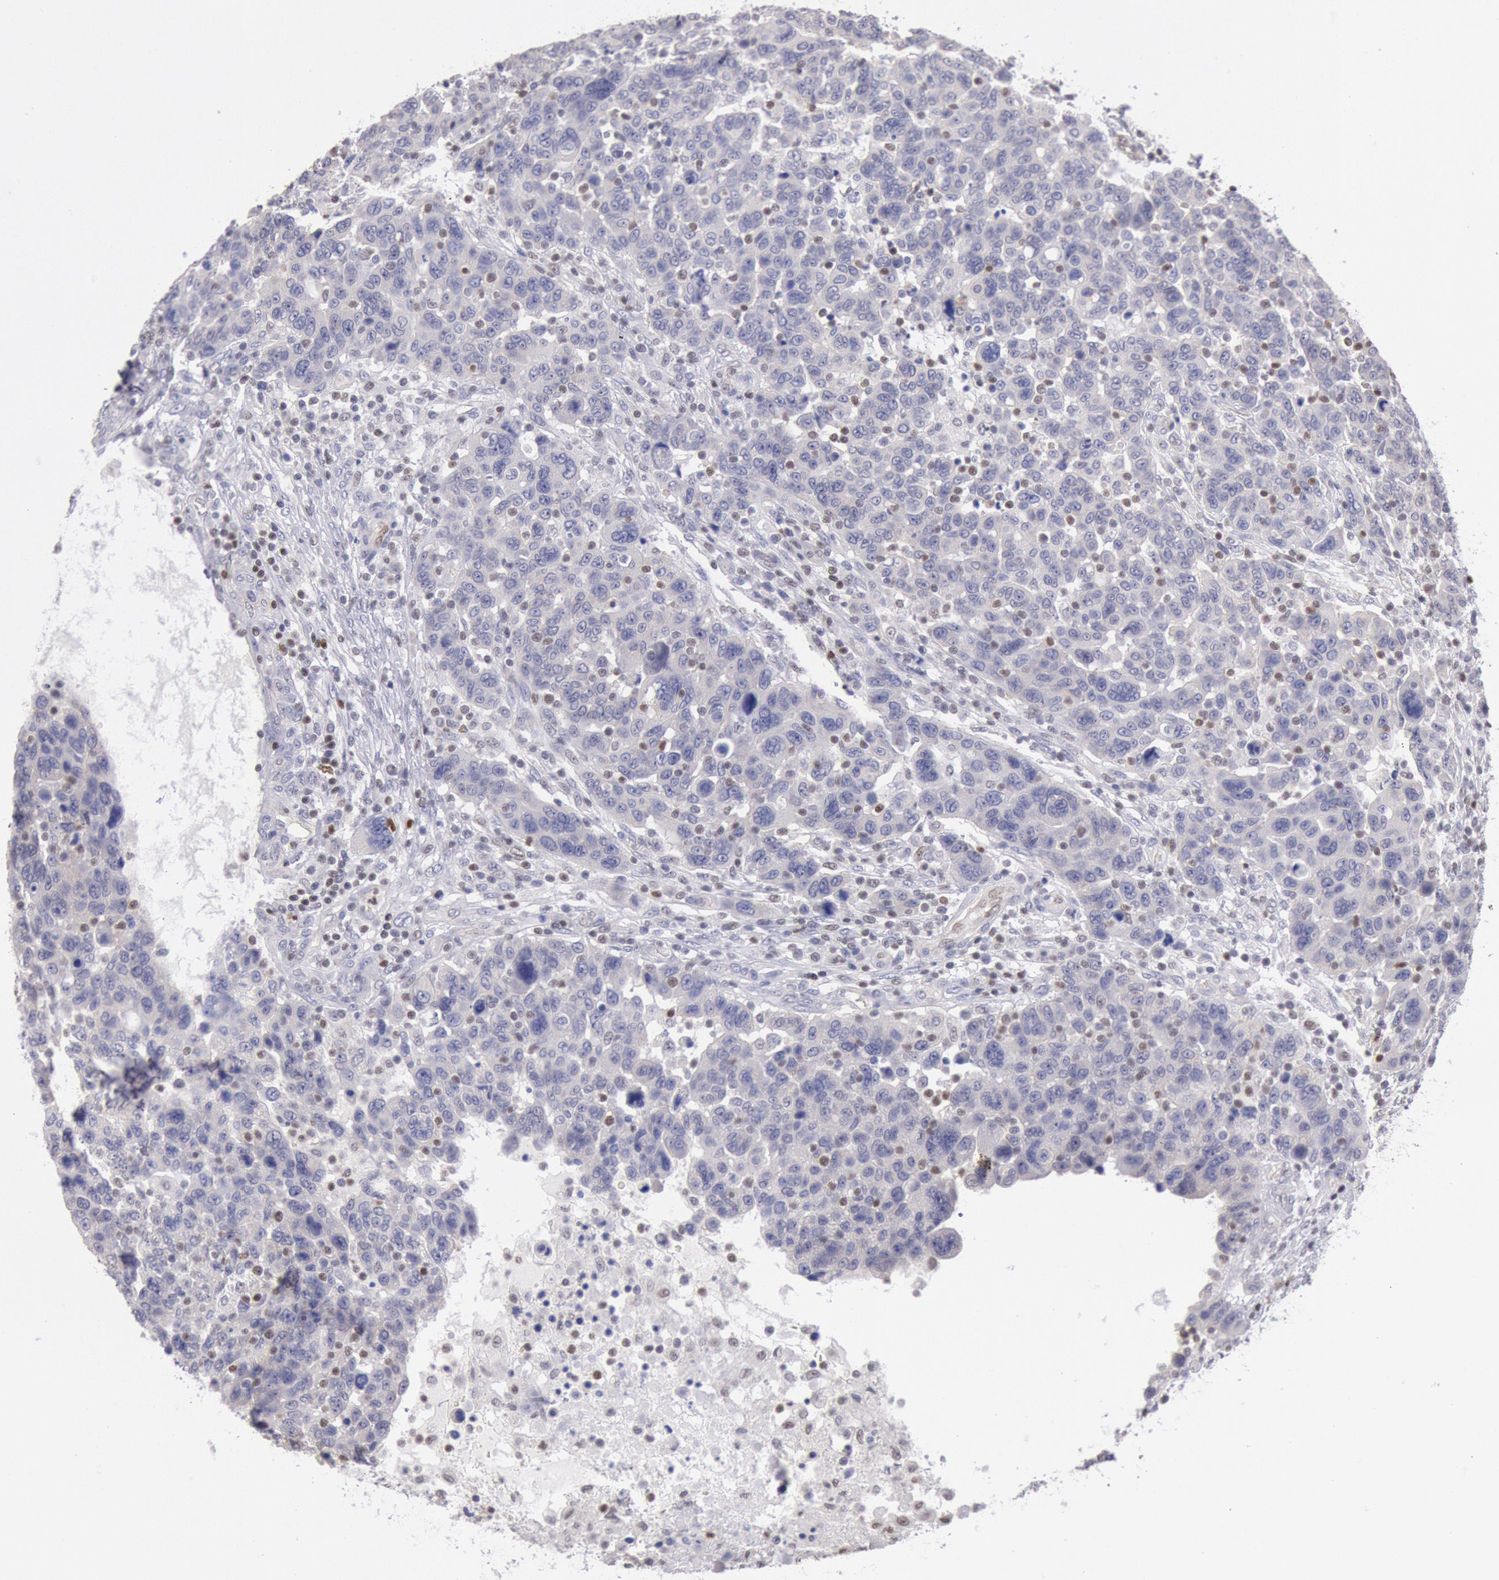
{"staining": {"intensity": "weak", "quantity": "<25%", "location": "nuclear"}, "tissue": "breast cancer", "cell_type": "Tumor cells", "image_type": "cancer", "snomed": [{"axis": "morphology", "description": "Duct carcinoma"}, {"axis": "topography", "description": "Breast"}], "caption": "DAB immunohistochemical staining of breast invasive ductal carcinoma reveals no significant staining in tumor cells.", "gene": "RPS6KA5", "patient": {"sex": "female", "age": 37}}